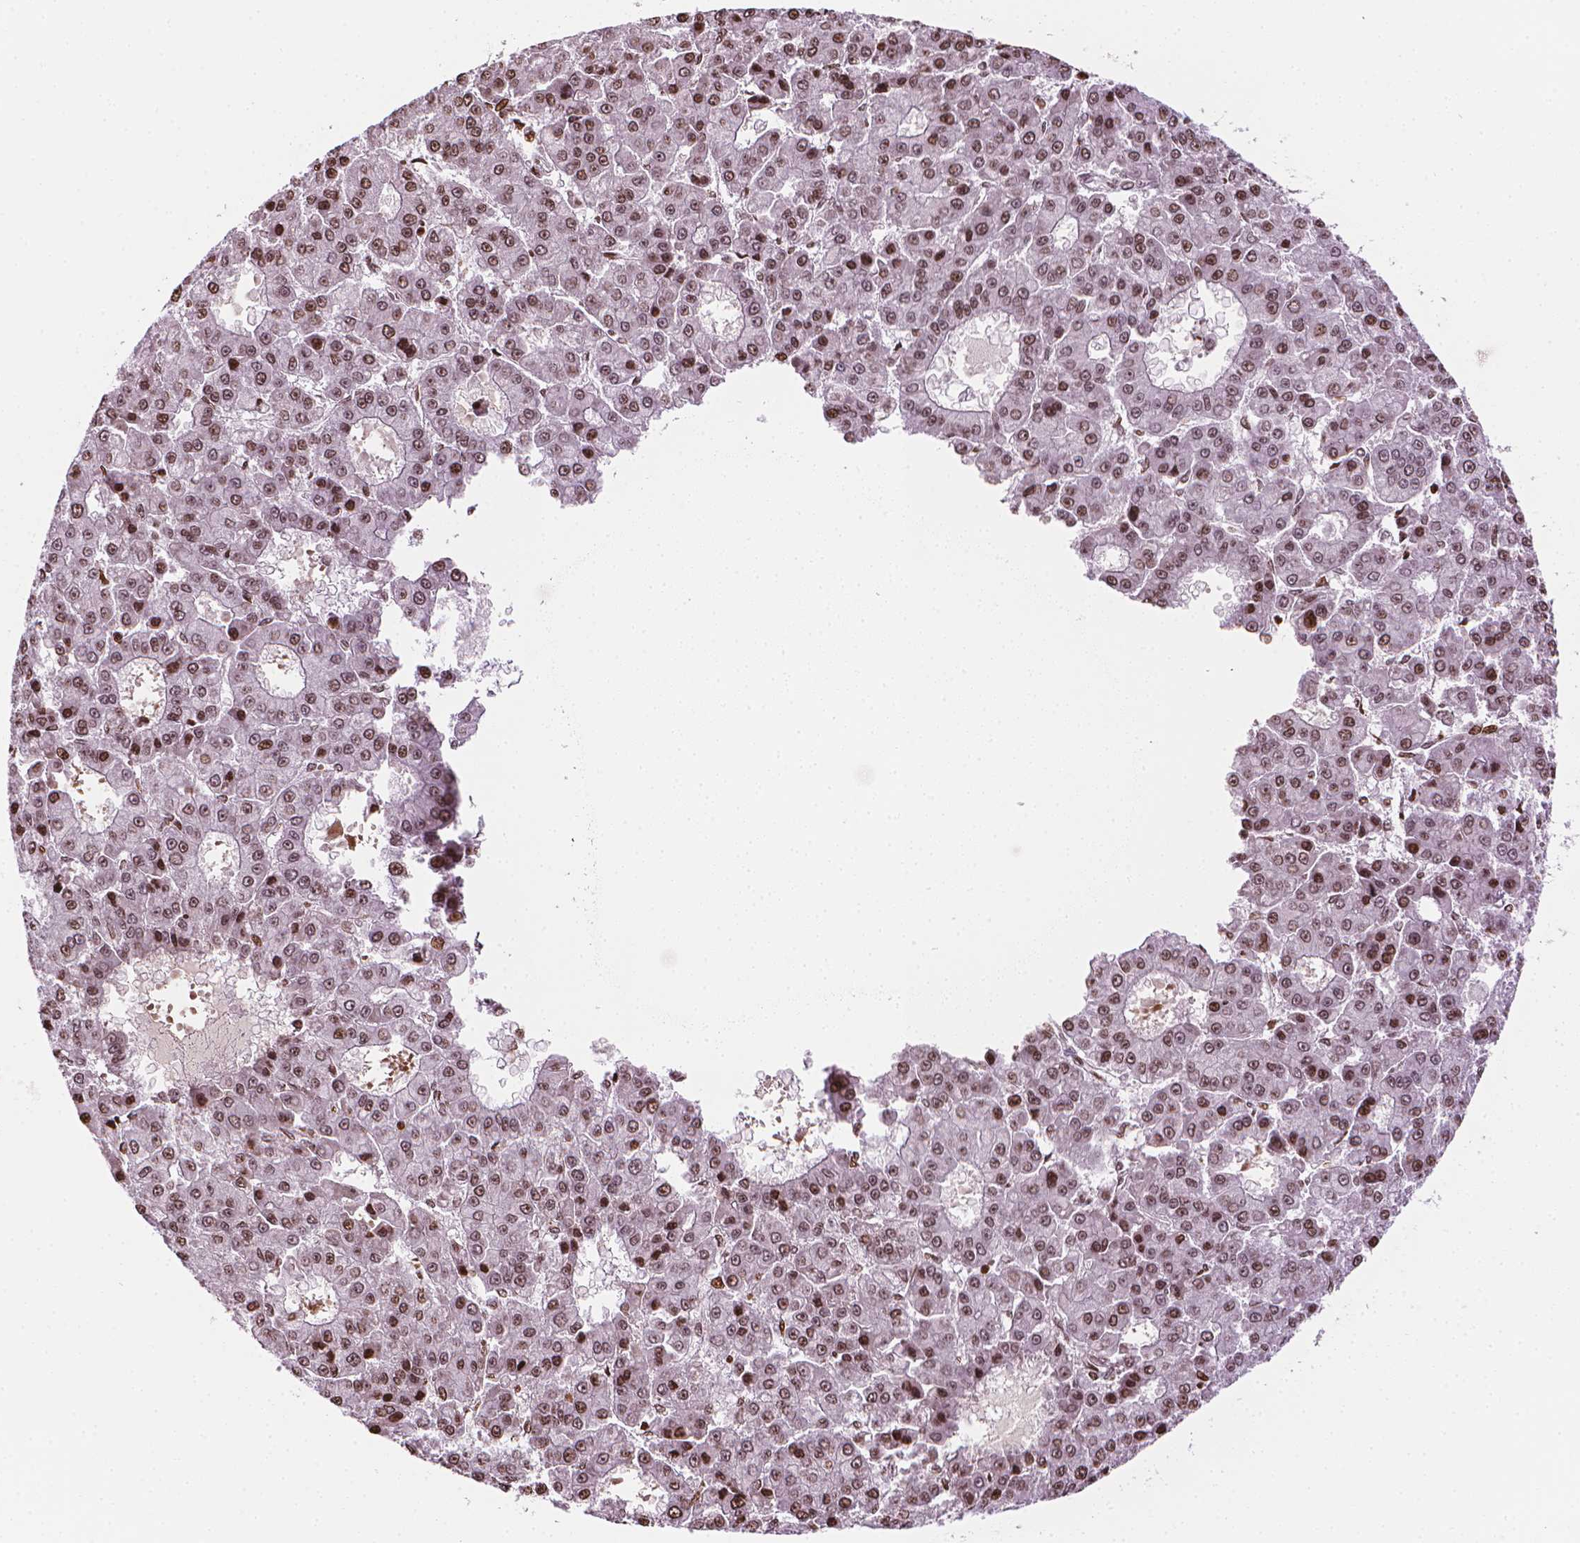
{"staining": {"intensity": "moderate", "quantity": ">75%", "location": "nuclear"}, "tissue": "liver cancer", "cell_type": "Tumor cells", "image_type": "cancer", "snomed": [{"axis": "morphology", "description": "Carcinoma, Hepatocellular, NOS"}, {"axis": "topography", "description": "Liver"}], "caption": "Tumor cells demonstrate medium levels of moderate nuclear positivity in about >75% of cells in human liver hepatocellular carcinoma.", "gene": "PIP4K2A", "patient": {"sex": "male", "age": 70}}